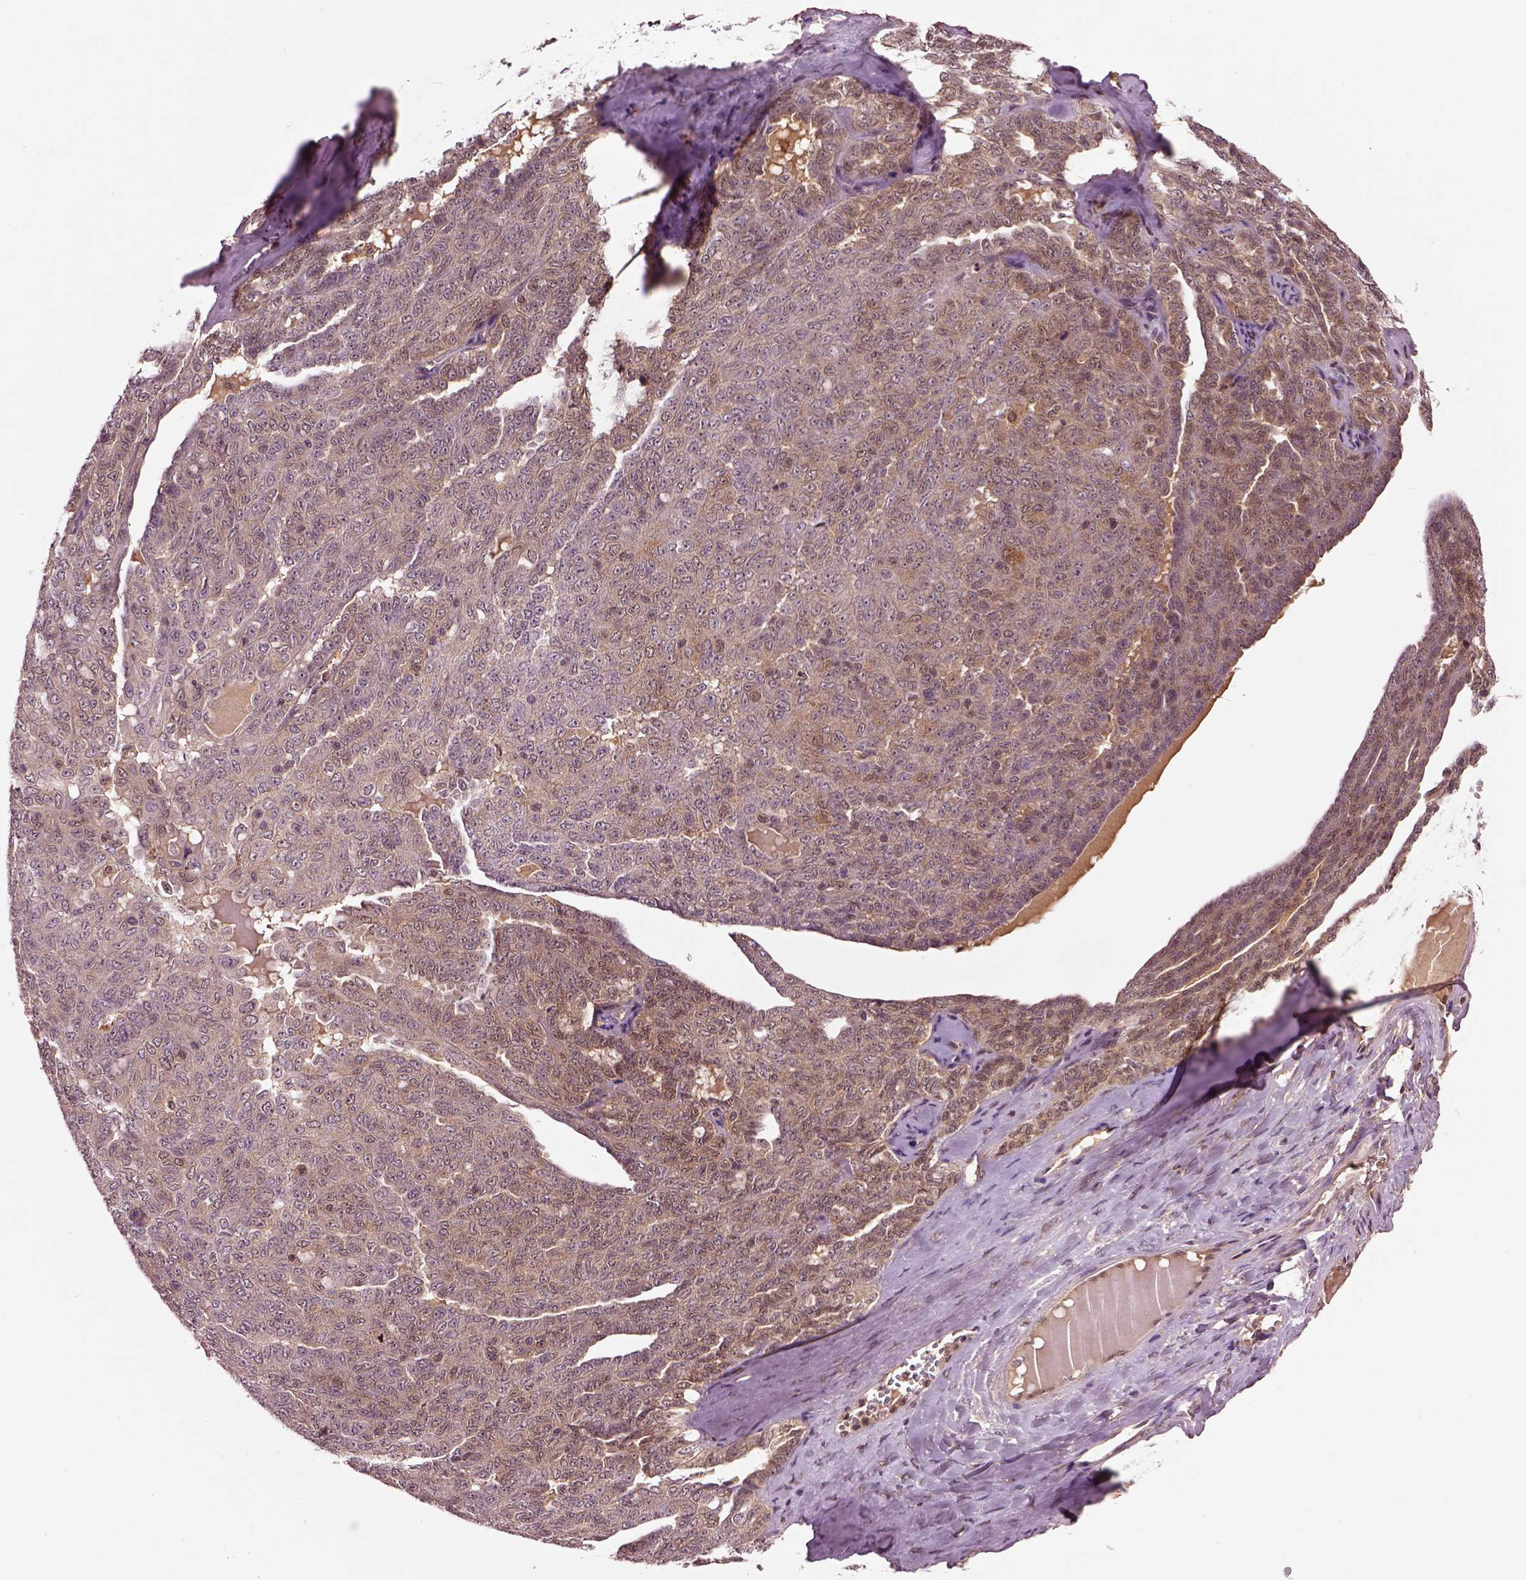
{"staining": {"intensity": "weak", "quantity": ">75%", "location": "cytoplasmic/membranous"}, "tissue": "ovarian cancer", "cell_type": "Tumor cells", "image_type": "cancer", "snomed": [{"axis": "morphology", "description": "Cystadenocarcinoma, serous, NOS"}, {"axis": "topography", "description": "Ovary"}], "caption": "Ovarian cancer (serous cystadenocarcinoma) was stained to show a protein in brown. There is low levels of weak cytoplasmic/membranous staining in about >75% of tumor cells. The protein is shown in brown color, while the nuclei are stained blue.", "gene": "MDP1", "patient": {"sex": "female", "age": 71}}